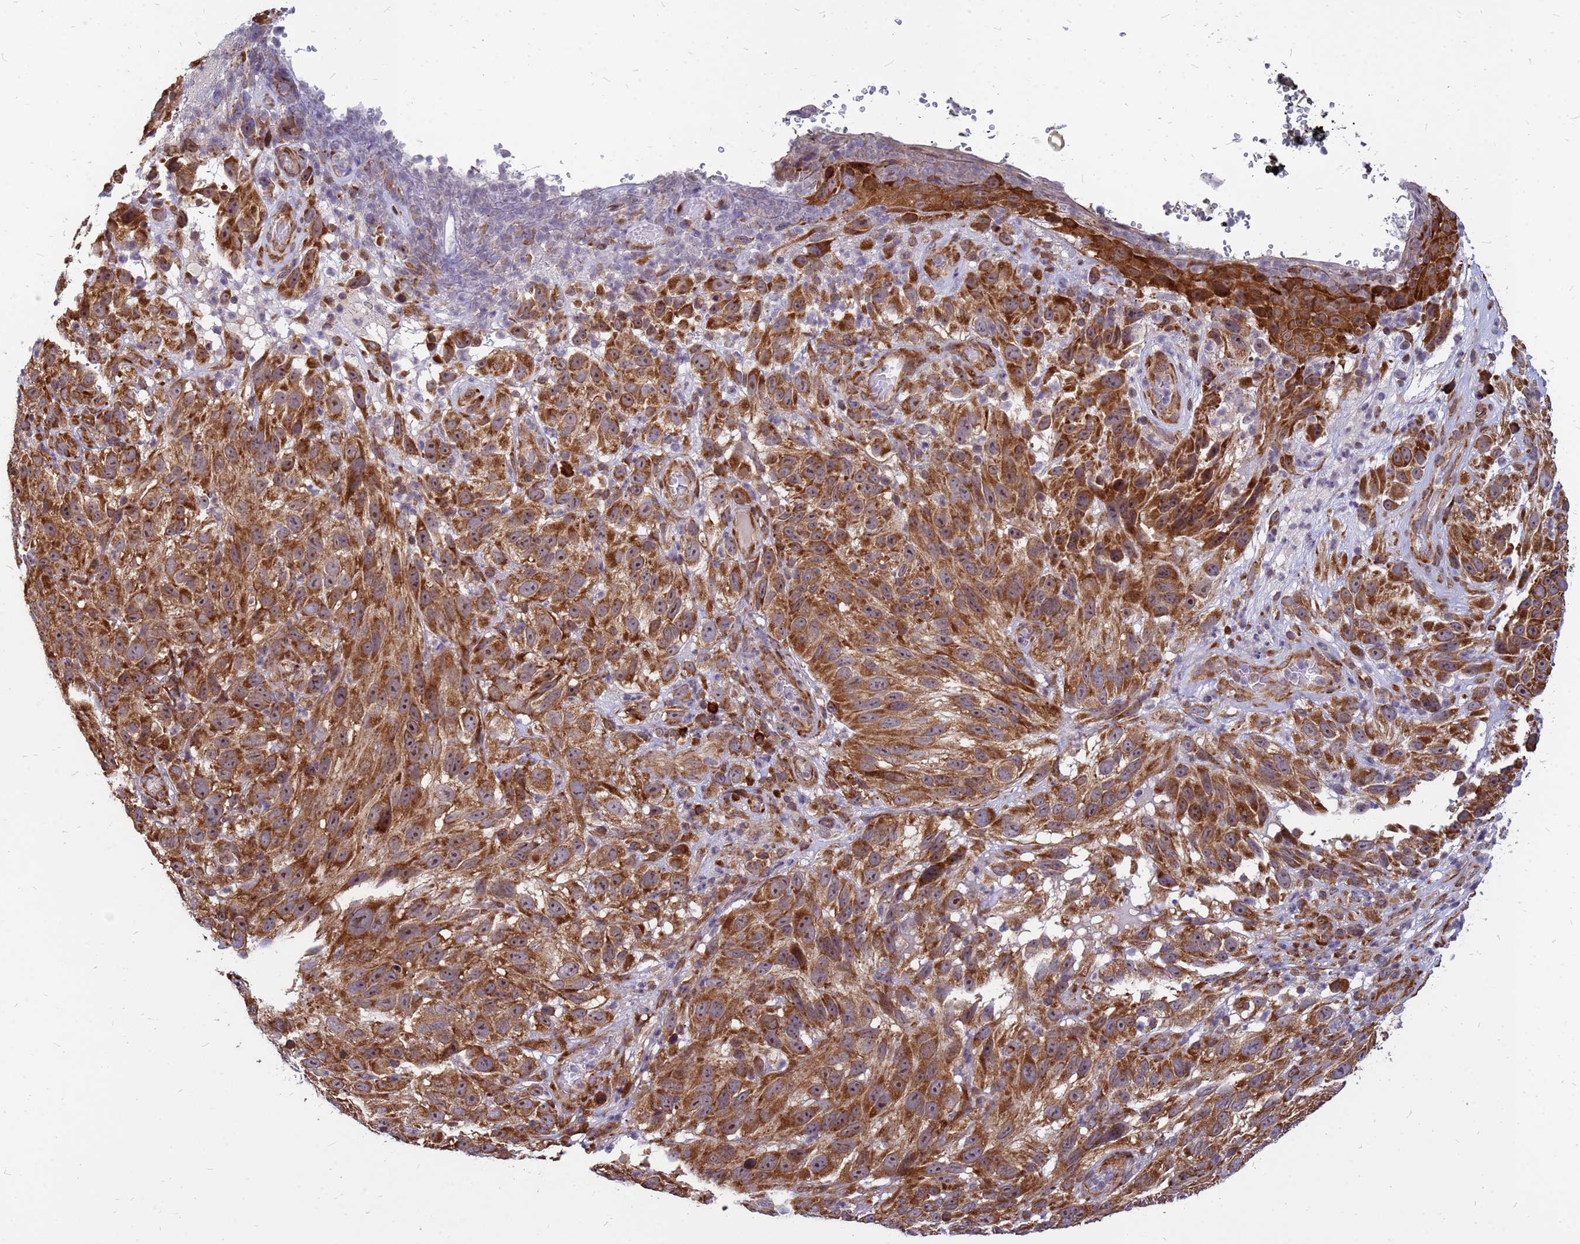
{"staining": {"intensity": "strong", "quantity": ">75%", "location": "cytoplasmic/membranous"}, "tissue": "melanoma", "cell_type": "Tumor cells", "image_type": "cancer", "snomed": [{"axis": "morphology", "description": "Malignant melanoma, NOS"}, {"axis": "topography", "description": "Skin"}], "caption": "Protein expression analysis of human melanoma reveals strong cytoplasmic/membranous staining in about >75% of tumor cells.", "gene": "RPL8", "patient": {"sex": "female", "age": 96}}